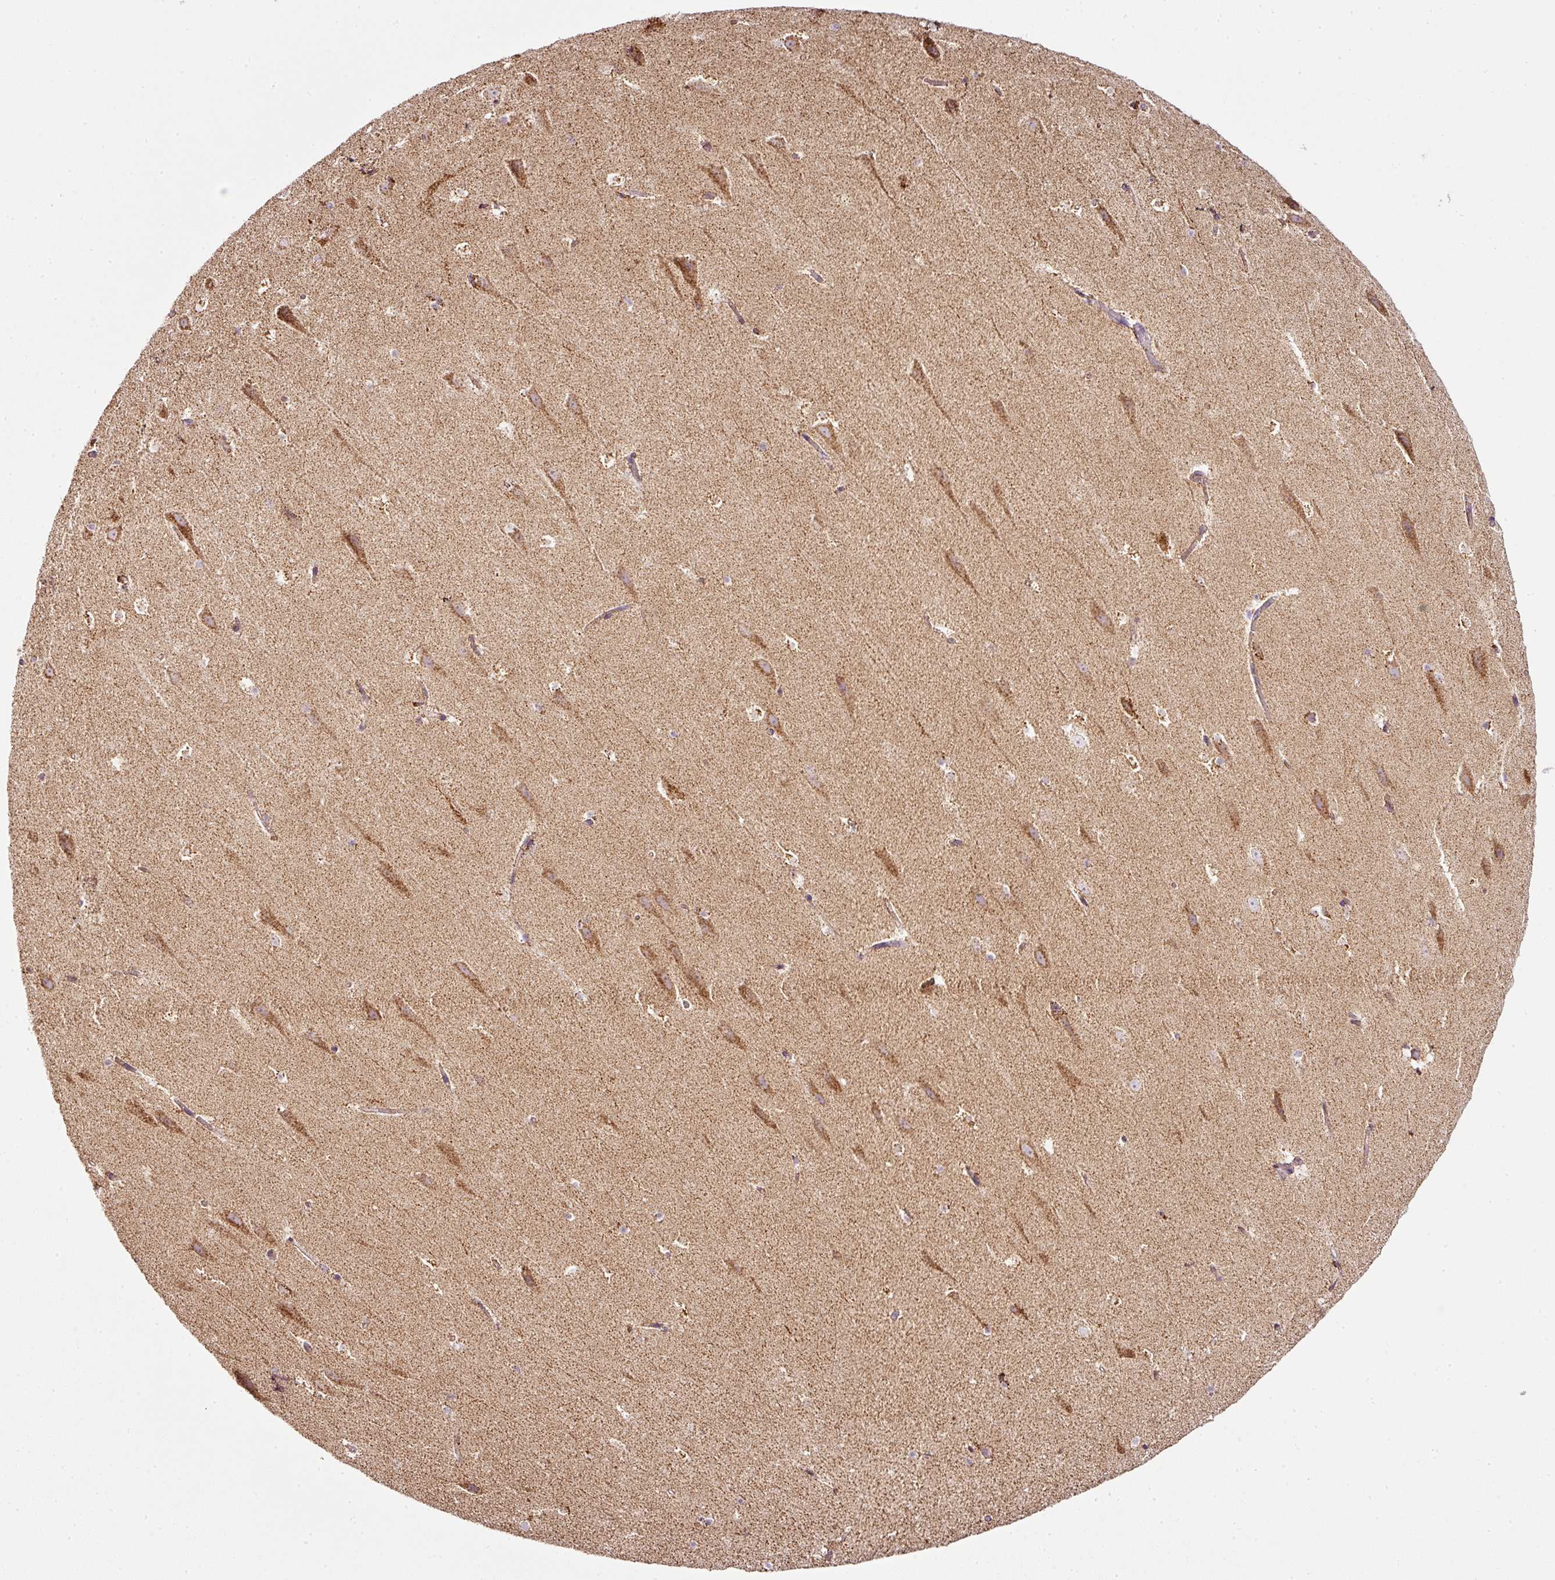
{"staining": {"intensity": "moderate", "quantity": "<25%", "location": "cytoplasmic/membranous"}, "tissue": "hippocampus", "cell_type": "Glial cells", "image_type": "normal", "snomed": [{"axis": "morphology", "description": "Normal tissue, NOS"}, {"axis": "topography", "description": "Hippocampus"}], "caption": "A photomicrograph of hippocampus stained for a protein exhibits moderate cytoplasmic/membranous brown staining in glial cells. Ihc stains the protein in brown and the nuclei are stained blue.", "gene": "SDHA", "patient": {"sex": "male", "age": 37}}